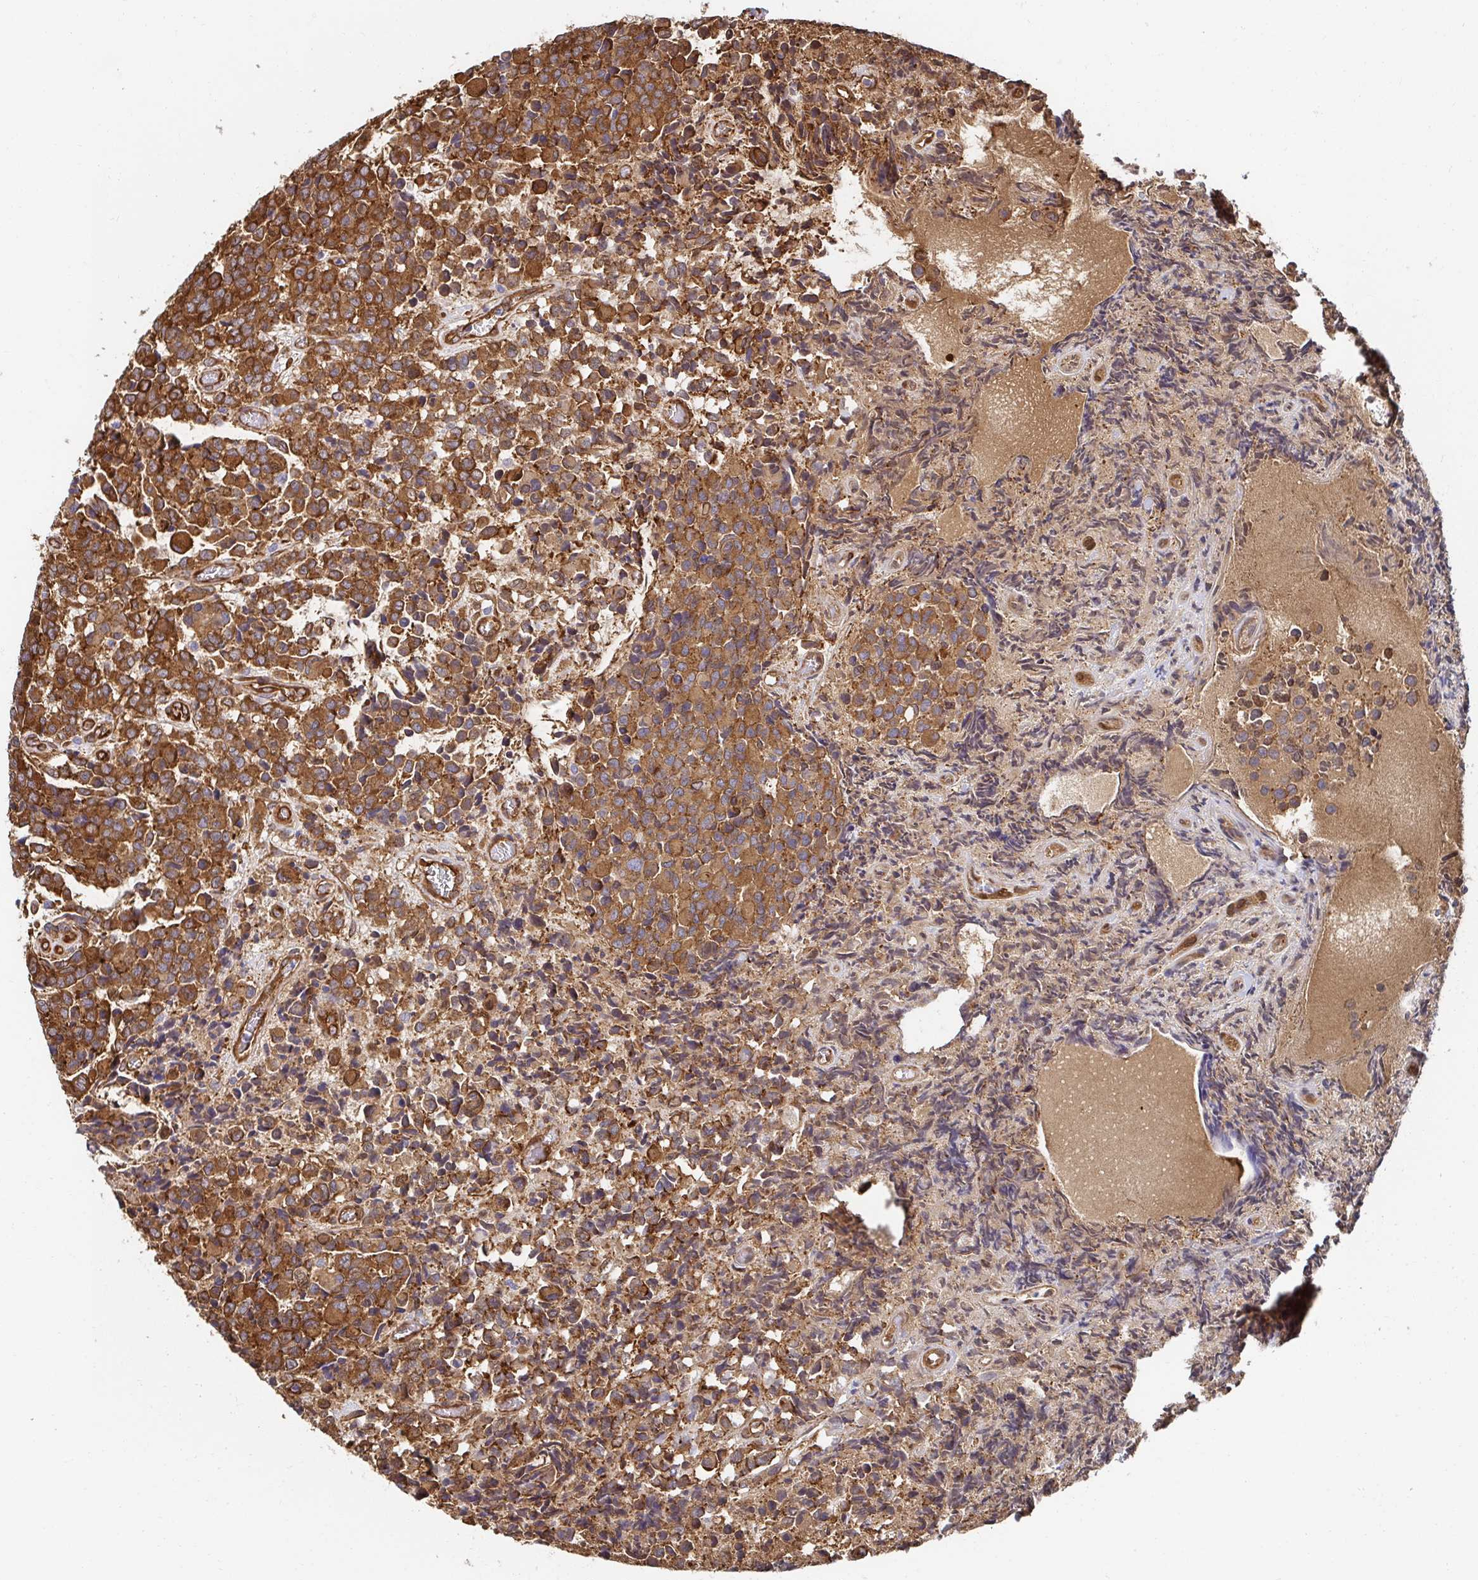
{"staining": {"intensity": "moderate", "quantity": ">75%", "location": "cytoplasmic/membranous"}, "tissue": "glioma", "cell_type": "Tumor cells", "image_type": "cancer", "snomed": [{"axis": "morphology", "description": "Glioma, malignant, High grade"}, {"axis": "topography", "description": "Brain"}], "caption": "The photomicrograph exhibits staining of malignant high-grade glioma, revealing moderate cytoplasmic/membranous protein expression (brown color) within tumor cells.", "gene": "CTTN", "patient": {"sex": "male", "age": 39}}